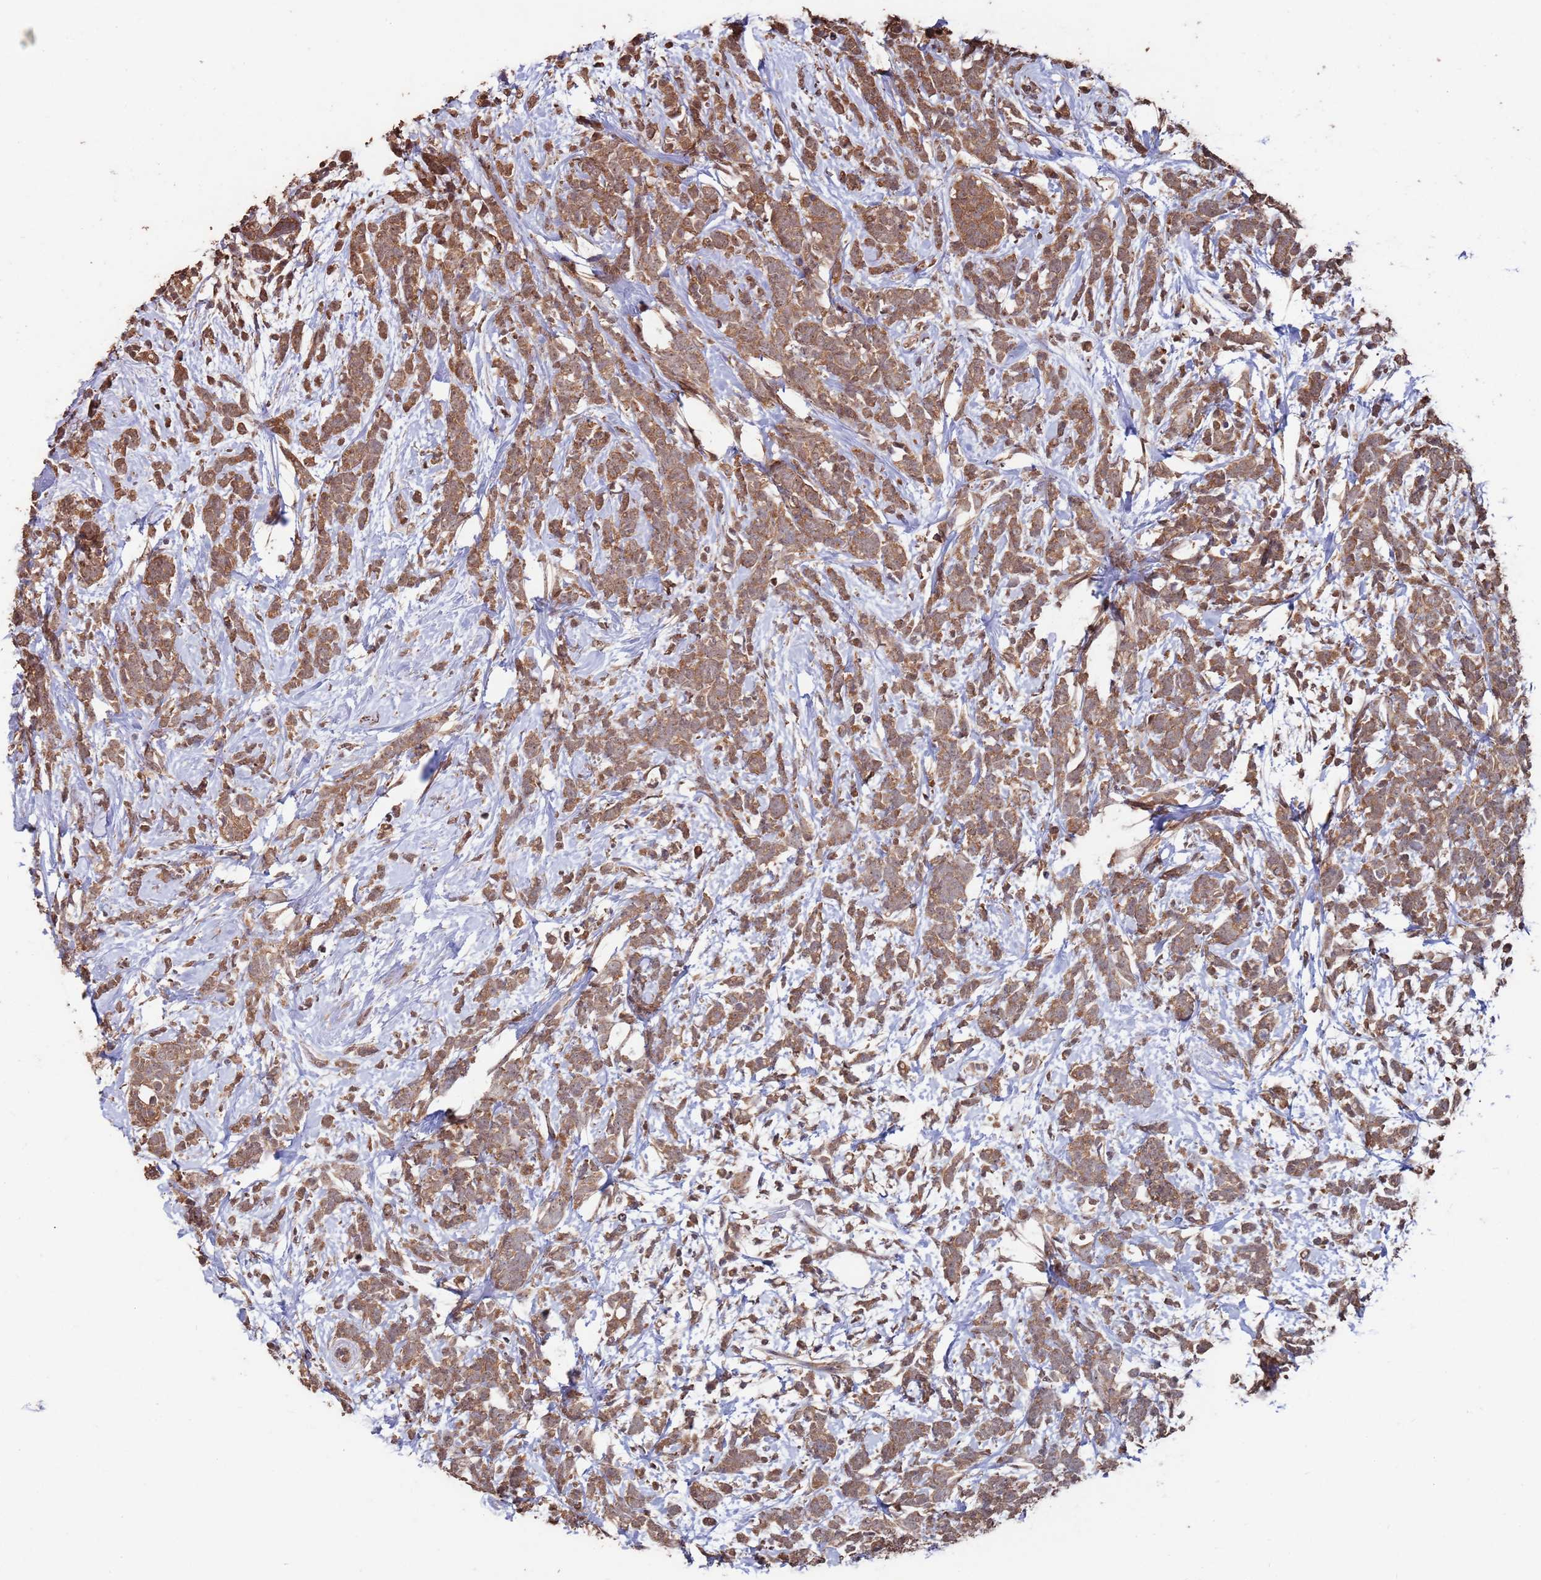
{"staining": {"intensity": "moderate", "quantity": ">75%", "location": "cytoplasmic/membranous"}, "tissue": "breast cancer", "cell_type": "Tumor cells", "image_type": "cancer", "snomed": [{"axis": "morphology", "description": "Lobular carcinoma"}, {"axis": "topography", "description": "Breast"}], "caption": "High-magnification brightfield microscopy of breast cancer stained with DAB (3,3'-diaminobenzidine) (brown) and counterstained with hematoxylin (blue). tumor cells exhibit moderate cytoplasmic/membranous positivity is present in approximately>75% of cells.", "gene": "PRR7", "patient": {"sex": "female", "age": 58}}